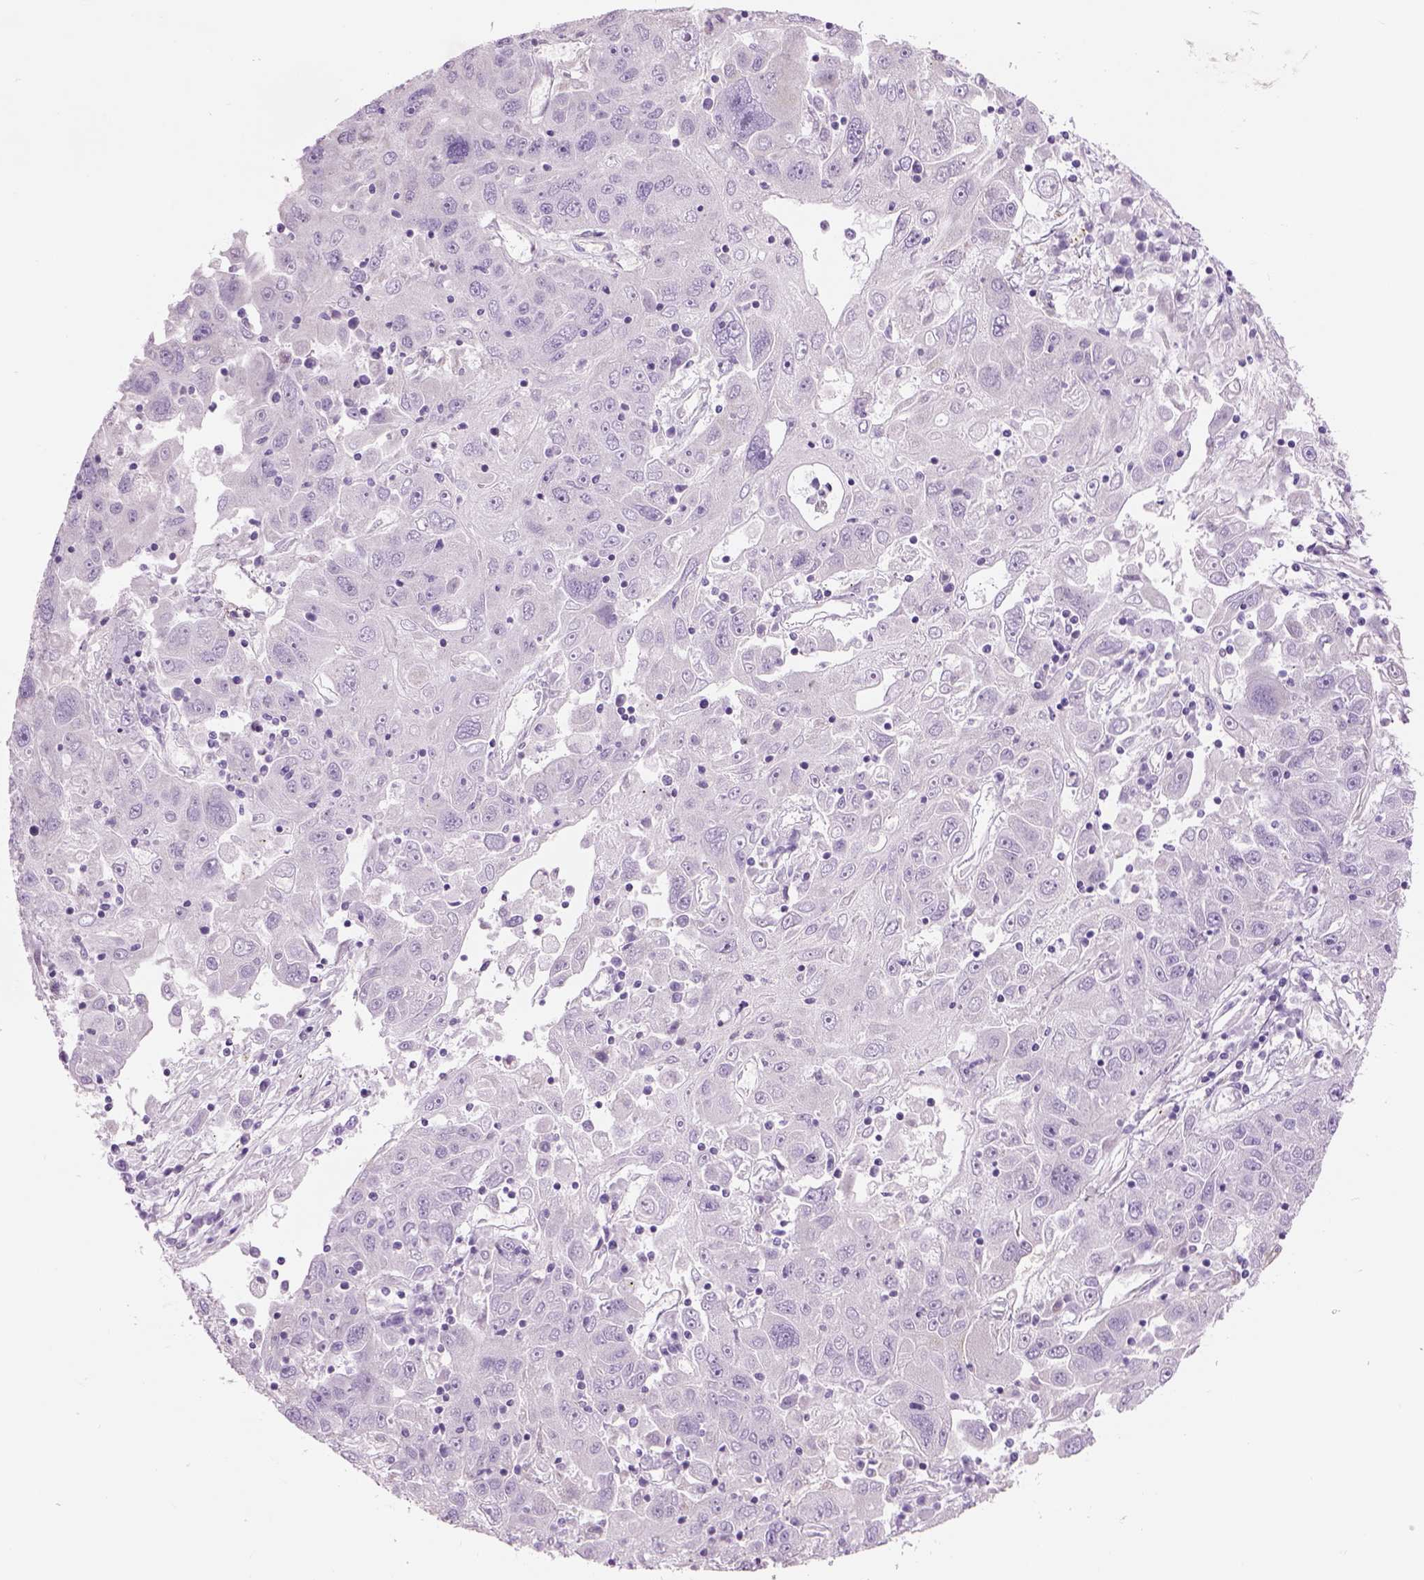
{"staining": {"intensity": "negative", "quantity": "none", "location": "none"}, "tissue": "stomach cancer", "cell_type": "Tumor cells", "image_type": "cancer", "snomed": [{"axis": "morphology", "description": "Adenocarcinoma, NOS"}, {"axis": "topography", "description": "Stomach"}], "caption": "A high-resolution photomicrograph shows IHC staining of stomach cancer (adenocarcinoma), which exhibits no significant staining in tumor cells.", "gene": "IFT52", "patient": {"sex": "male", "age": 56}}